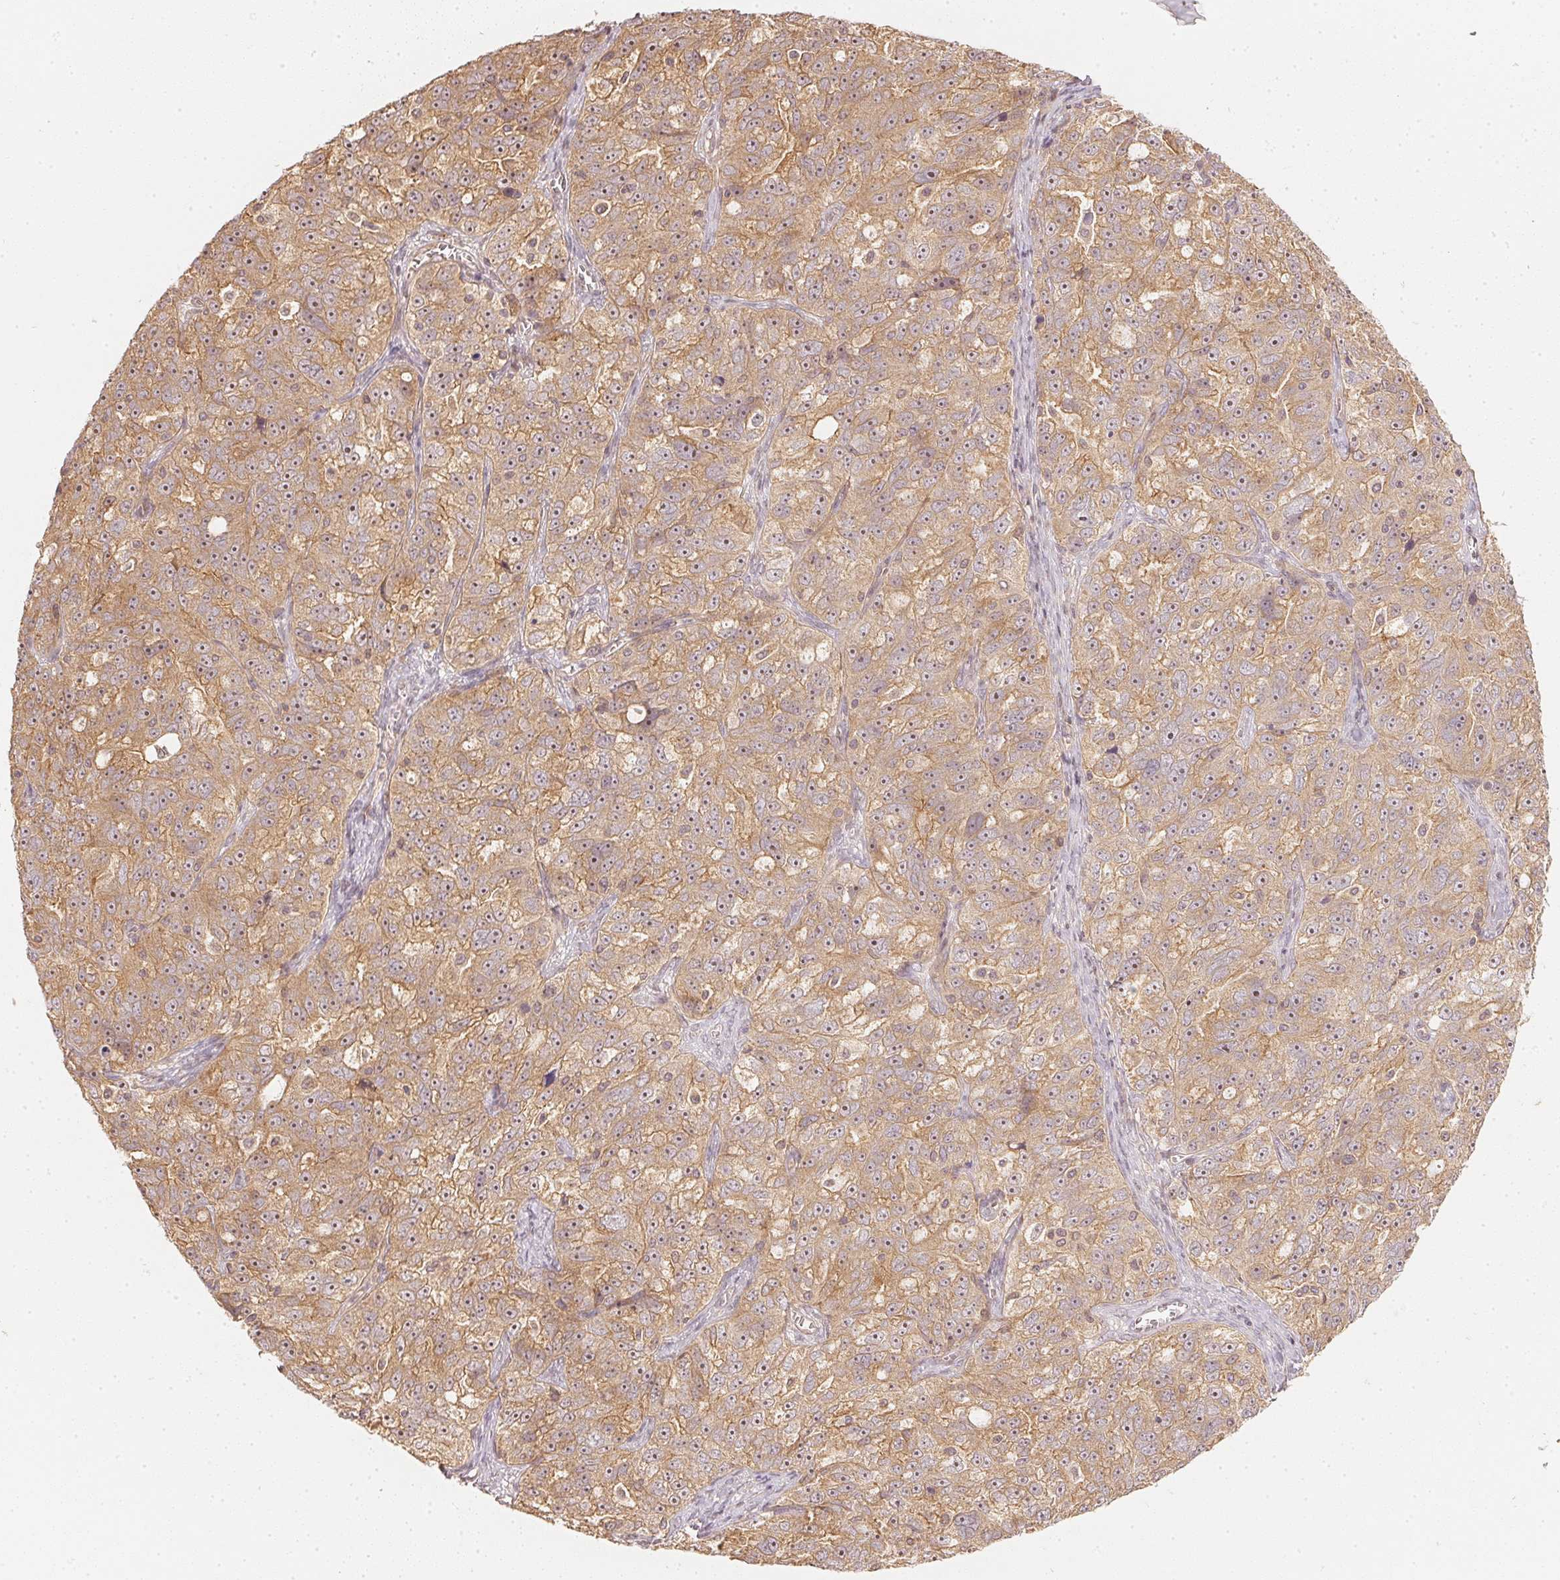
{"staining": {"intensity": "moderate", "quantity": ">75%", "location": "cytoplasmic/membranous,nuclear"}, "tissue": "ovarian cancer", "cell_type": "Tumor cells", "image_type": "cancer", "snomed": [{"axis": "morphology", "description": "Cystadenocarcinoma, serous, NOS"}, {"axis": "topography", "description": "Ovary"}], "caption": "Protein expression analysis of human ovarian serous cystadenocarcinoma reveals moderate cytoplasmic/membranous and nuclear expression in approximately >75% of tumor cells.", "gene": "WDR54", "patient": {"sex": "female", "age": 51}}